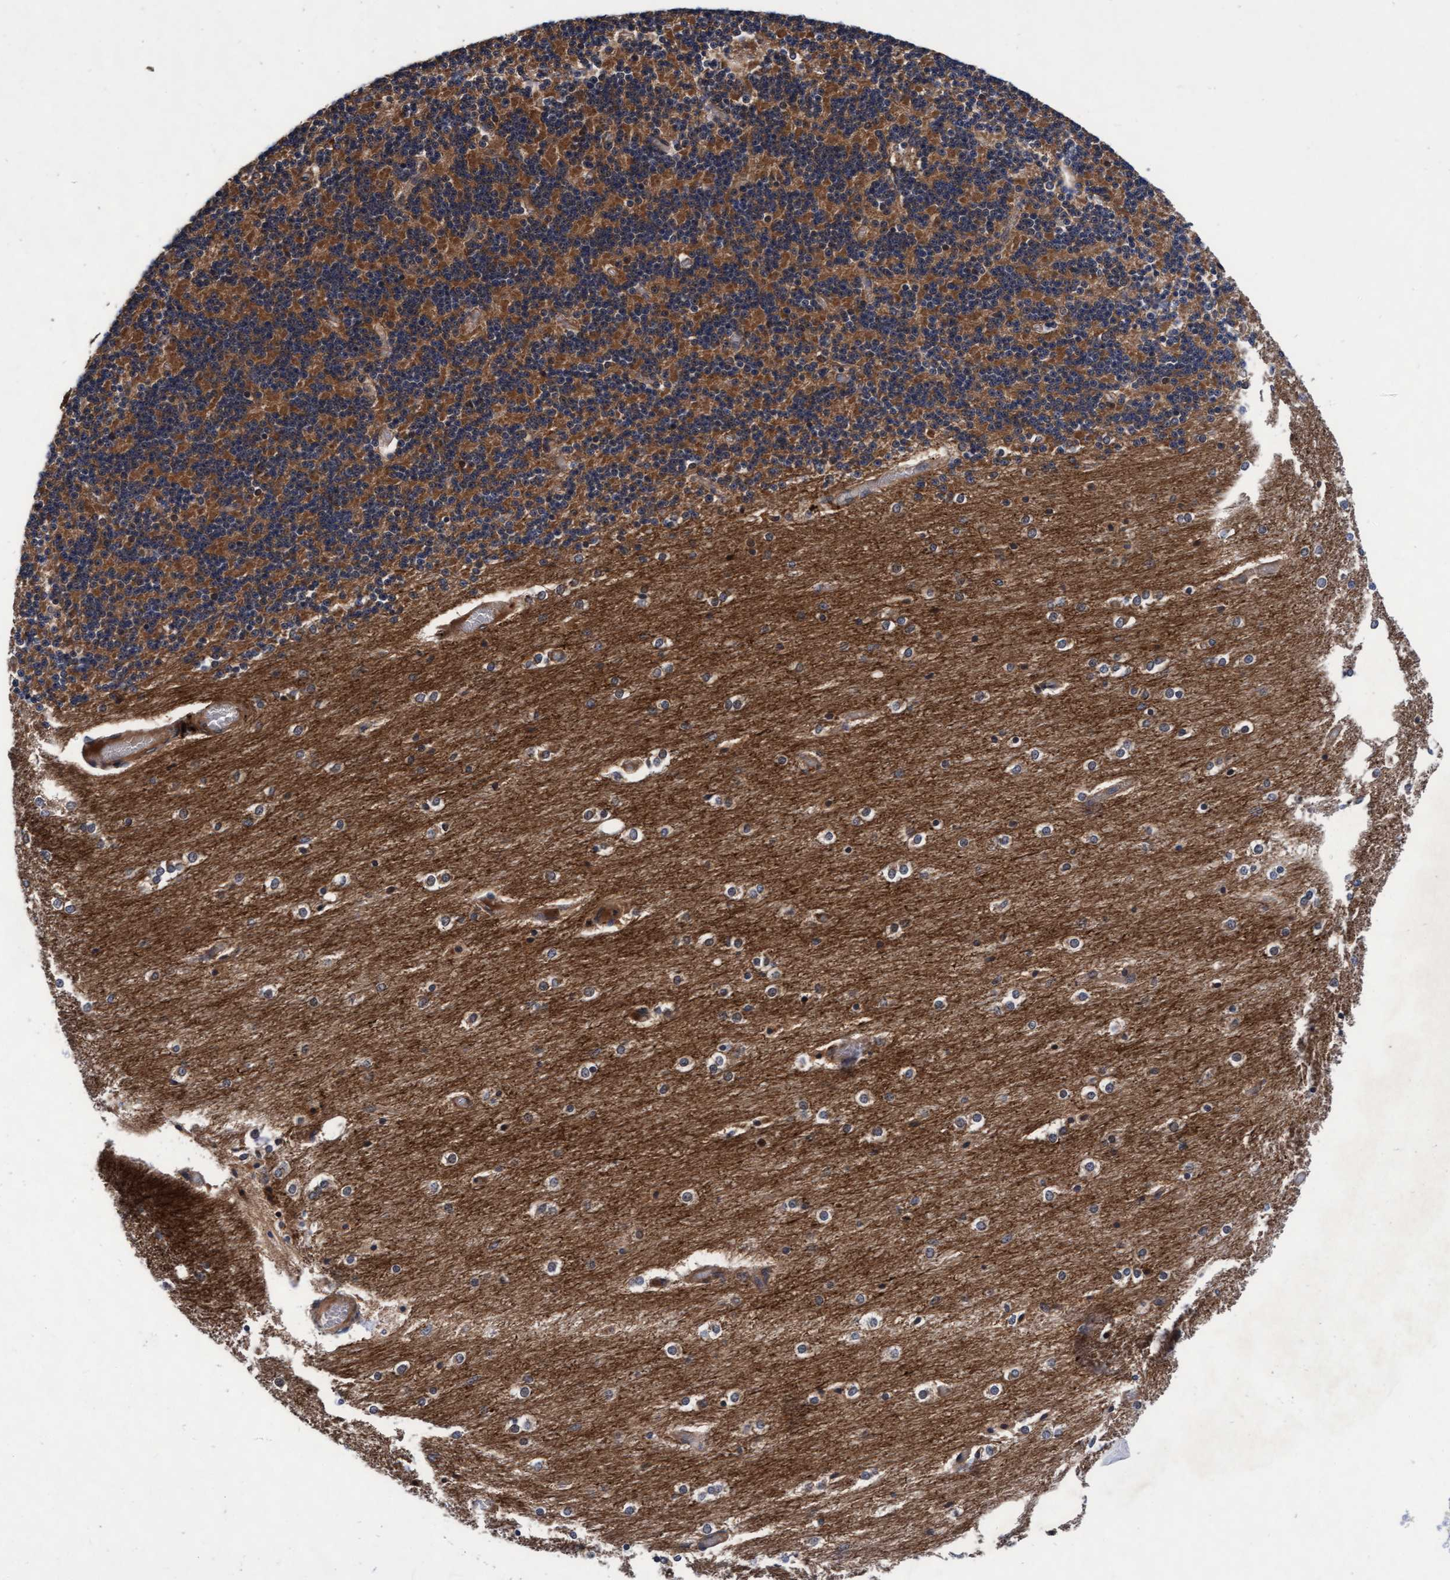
{"staining": {"intensity": "moderate", "quantity": "25%-75%", "location": "cytoplasmic/membranous"}, "tissue": "cerebellum", "cell_type": "Cells in granular layer", "image_type": "normal", "snomed": [{"axis": "morphology", "description": "Normal tissue, NOS"}, {"axis": "topography", "description": "Cerebellum"}], "caption": "Immunohistochemistry staining of benign cerebellum, which exhibits medium levels of moderate cytoplasmic/membranous staining in approximately 25%-75% of cells in granular layer indicating moderate cytoplasmic/membranous protein expression. The staining was performed using DAB (brown) for protein detection and nuclei were counterstained in hematoxylin (blue).", "gene": "EFCAB13", "patient": {"sex": "female", "age": 54}}